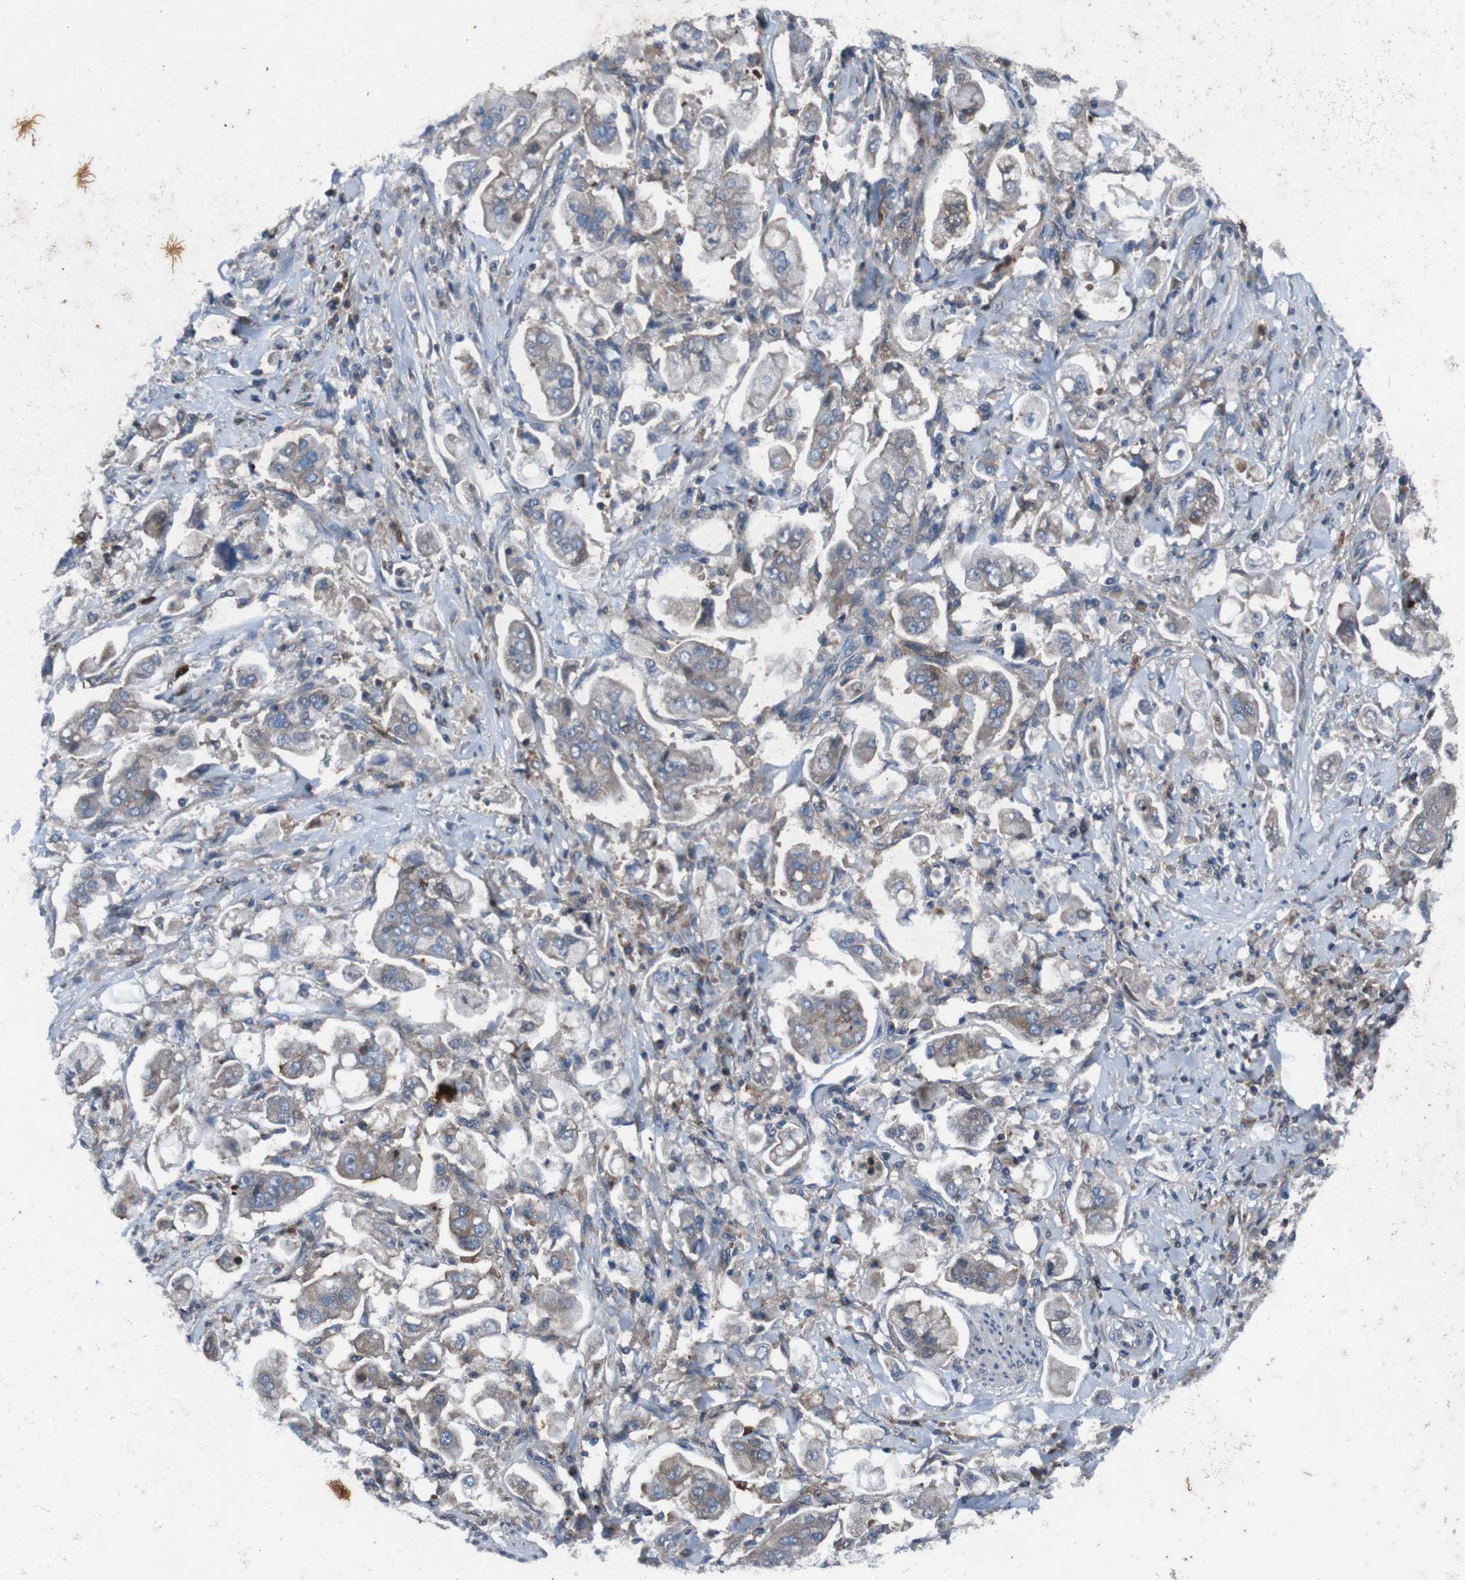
{"staining": {"intensity": "moderate", "quantity": "<25%", "location": "cytoplasmic/membranous"}, "tissue": "stomach cancer", "cell_type": "Tumor cells", "image_type": "cancer", "snomed": [{"axis": "morphology", "description": "Adenocarcinoma, NOS"}, {"axis": "topography", "description": "Stomach"}], "caption": "Adenocarcinoma (stomach) stained with a protein marker reveals moderate staining in tumor cells.", "gene": "RAB5B", "patient": {"sex": "male", "age": 62}}